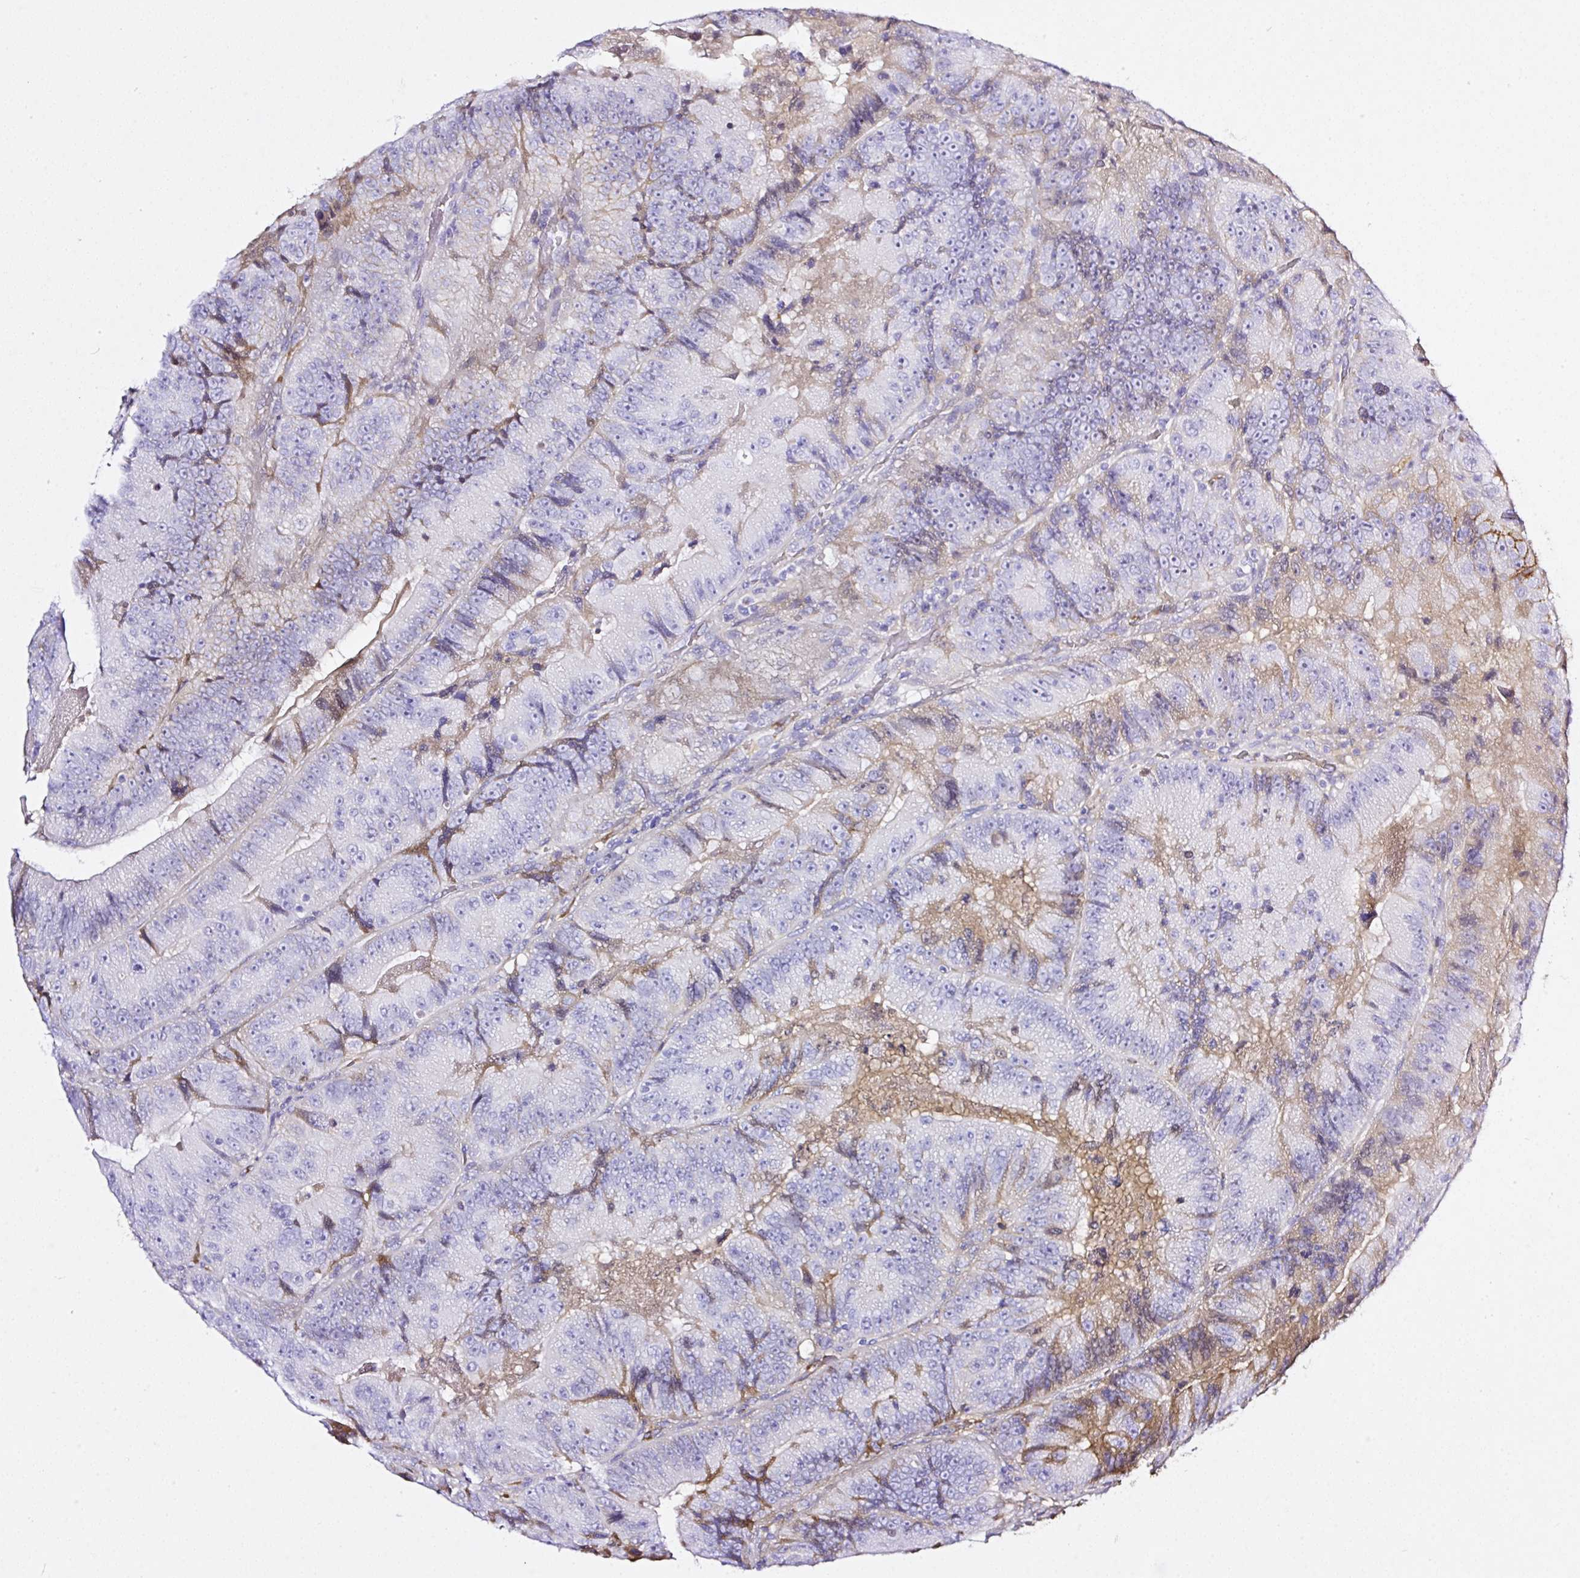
{"staining": {"intensity": "negative", "quantity": "none", "location": "none"}, "tissue": "colorectal cancer", "cell_type": "Tumor cells", "image_type": "cancer", "snomed": [{"axis": "morphology", "description": "Adenocarcinoma, NOS"}, {"axis": "topography", "description": "Colon"}], "caption": "An IHC image of adenocarcinoma (colorectal) is shown. There is no staining in tumor cells of adenocarcinoma (colorectal). (Stains: DAB immunohistochemistry (IHC) with hematoxylin counter stain, Microscopy: brightfield microscopy at high magnification).", "gene": "CLEC3B", "patient": {"sex": "female", "age": 86}}